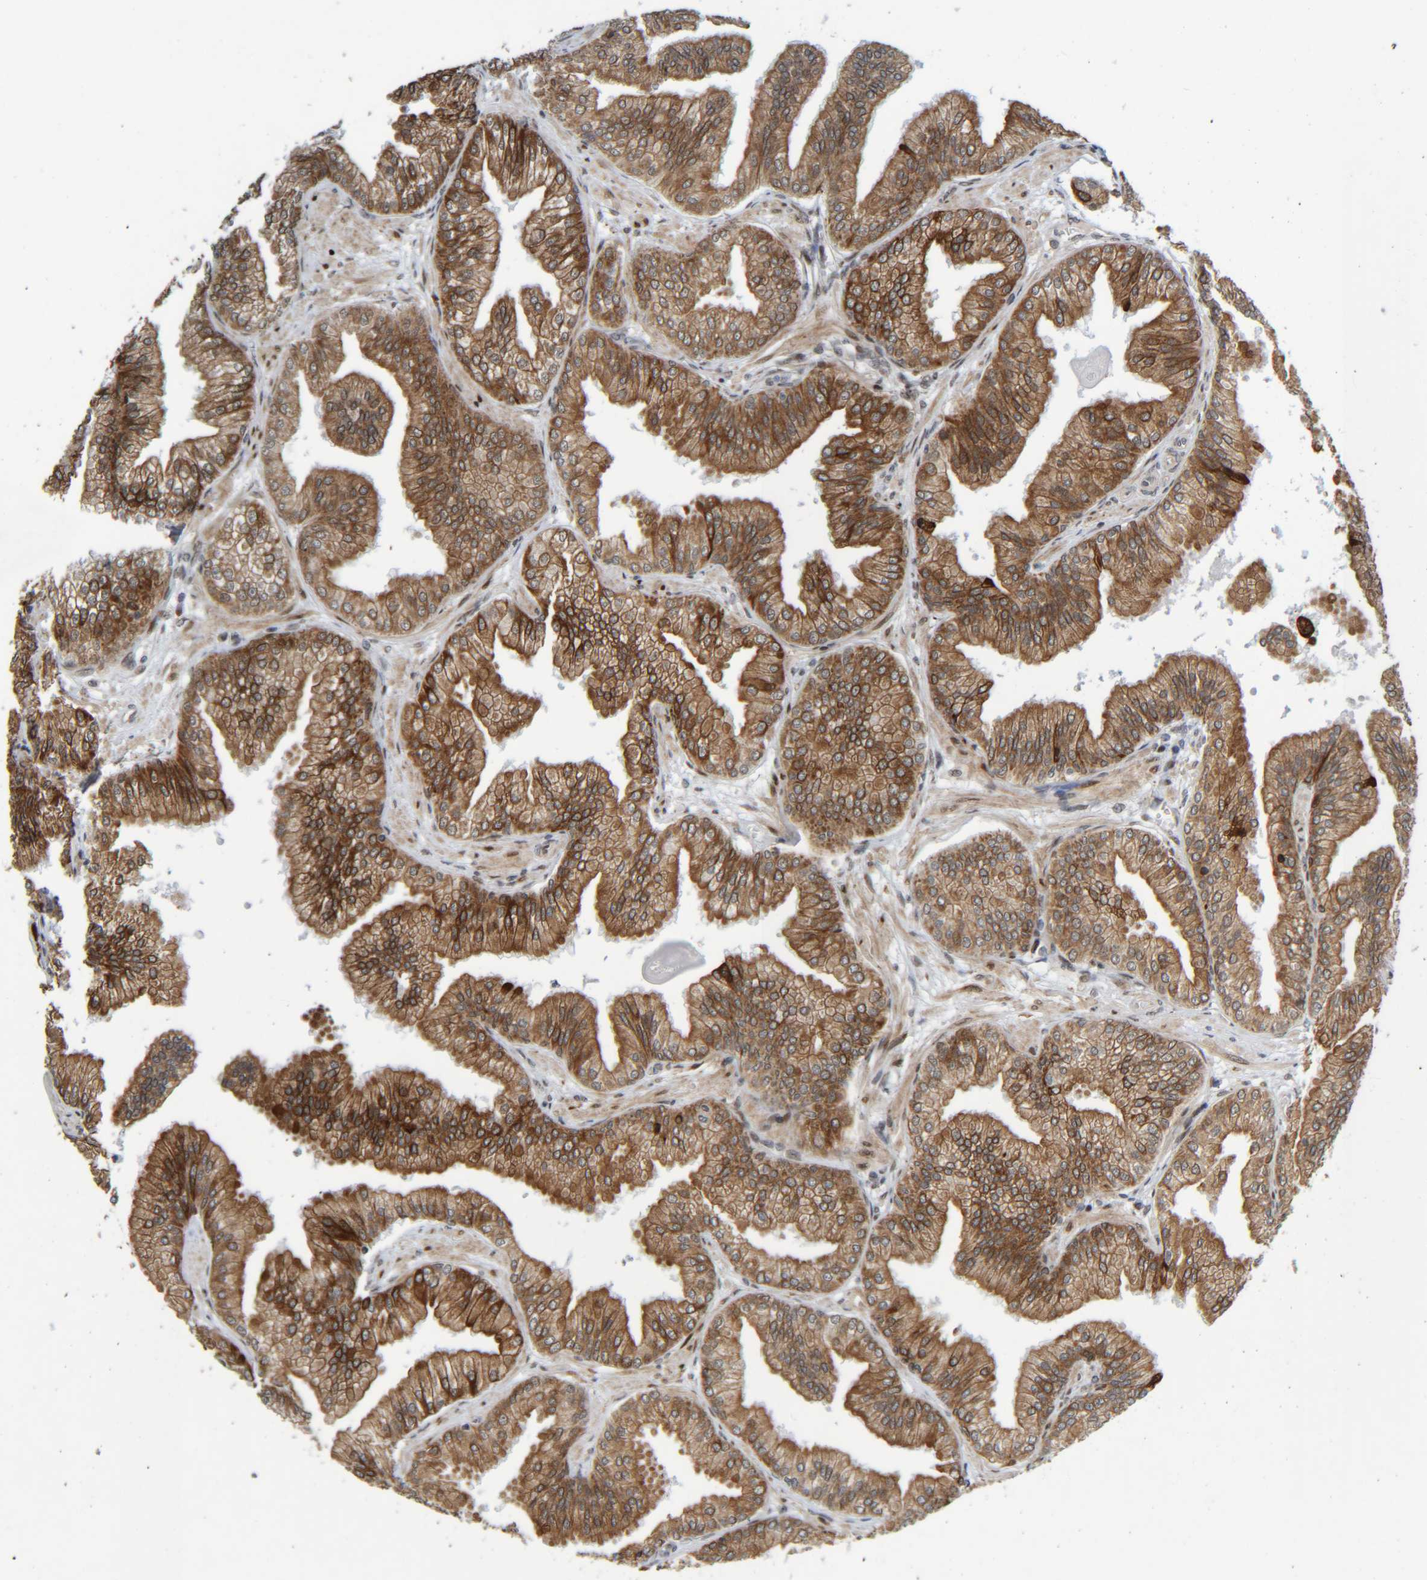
{"staining": {"intensity": "strong", "quantity": ">75%", "location": "cytoplasmic/membranous"}, "tissue": "prostate cancer", "cell_type": "Tumor cells", "image_type": "cancer", "snomed": [{"axis": "morphology", "description": "Adenocarcinoma, Low grade"}, {"axis": "topography", "description": "Prostate"}], "caption": "Immunohistochemistry (IHC) (DAB (3,3'-diaminobenzidine)) staining of human prostate cancer (low-grade adenocarcinoma) exhibits strong cytoplasmic/membranous protein staining in approximately >75% of tumor cells. (Stains: DAB (3,3'-diaminobenzidine) in brown, nuclei in blue, Microscopy: brightfield microscopy at high magnification).", "gene": "CCDC57", "patient": {"sex": "male", "age": 52}}